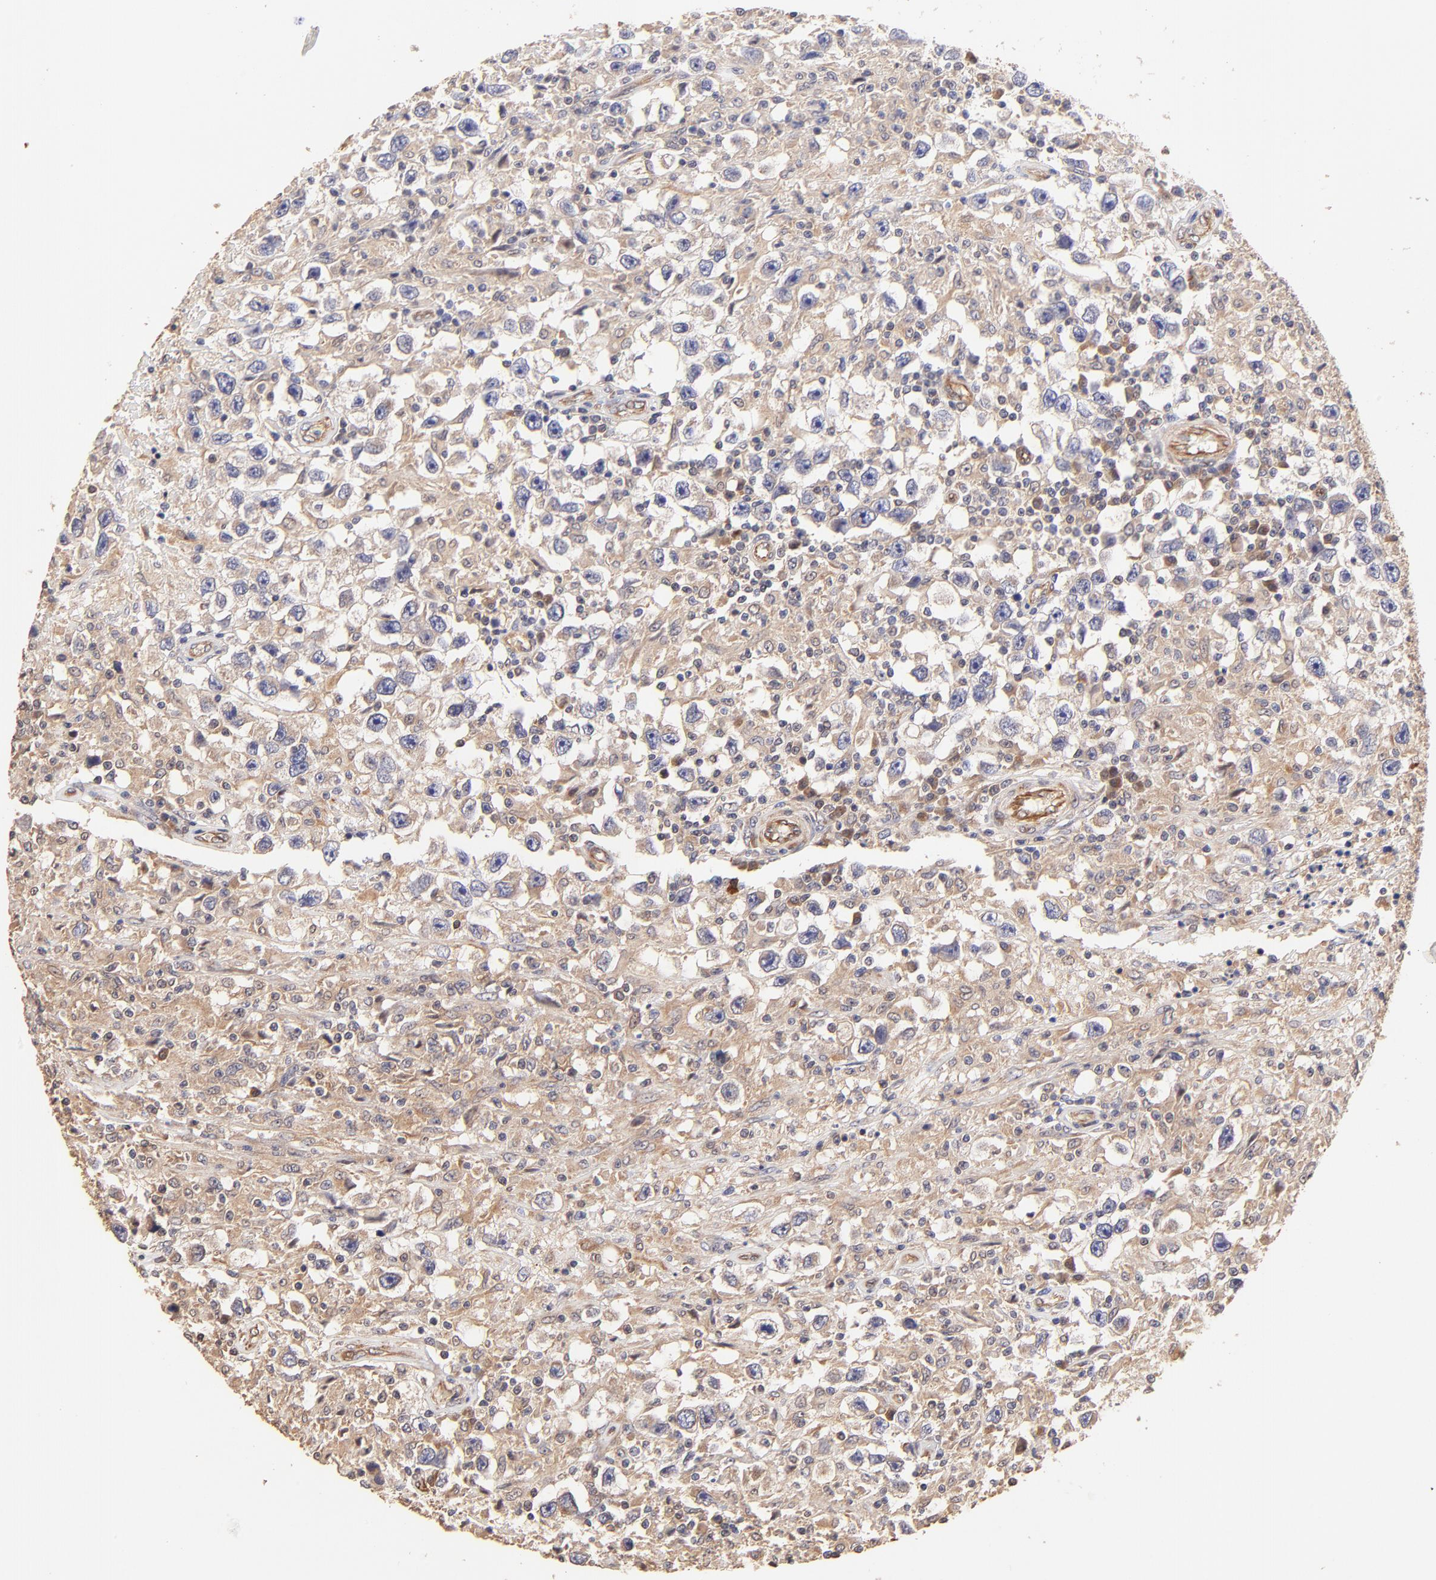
{"staining": {"intensity": "moderate", "quantity": ">75%", "location": "cytoplasmic/membranous"}, "tissue": "testis cancer", "cell_type": "Tumor cells", "image_type": "cancer", "snomed": [{"axis": "morphology", "description": "Seminoma, NOS"}, {"axis": "topography", "description": "Testis"}], "caption": "The histopathology image demonstrates a brown stain indicating the presence of a protein in the cytoplasmic/membranous of tumor cells in testis cancer.", "gene": "TNFAIP3", "patient": {"sex": "male", "age": 34}}